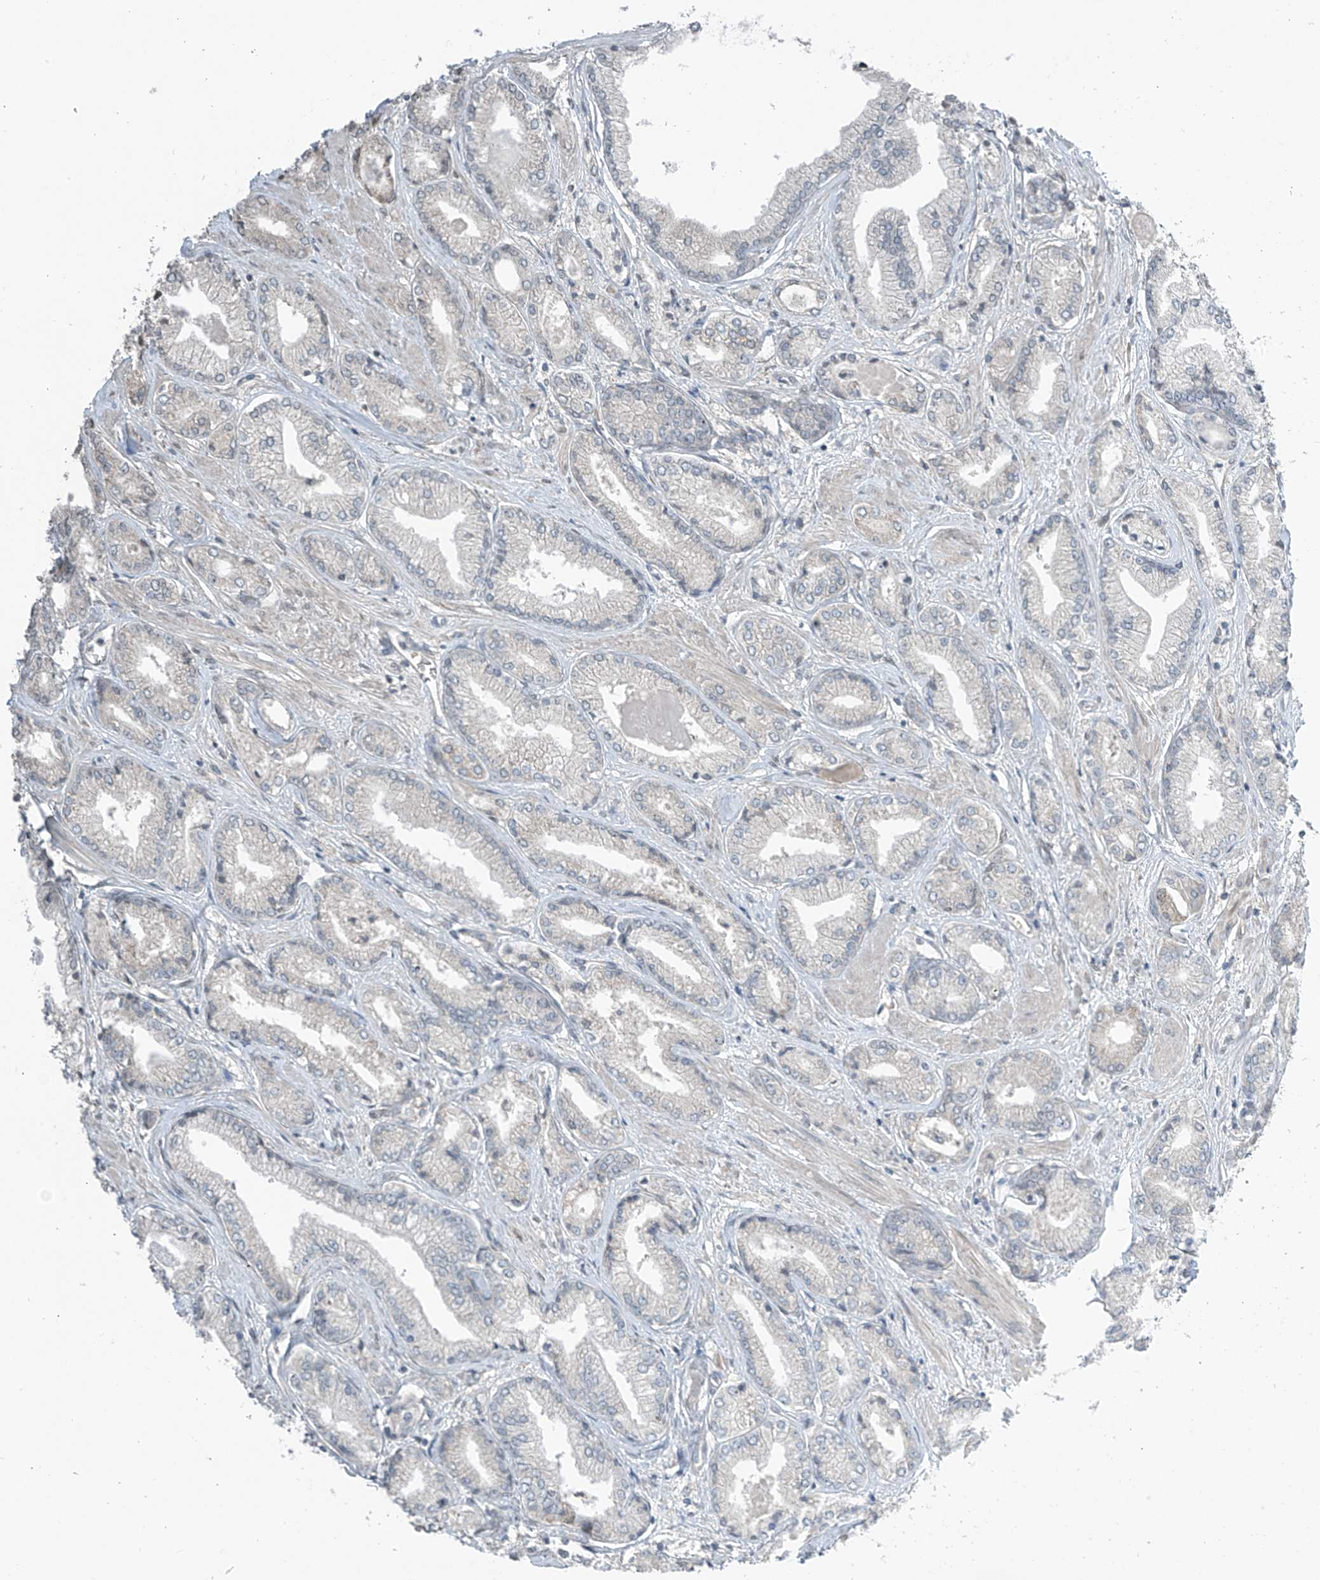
{"staining": {"intensity": "negative", "quantity": "none", "location": "none"}, "tissue": "prostate cancer", "cell_type": "Tumor cells", "image_type": "cancer", "snomed": [{"axis": "morphology", "description": "Adenocarcinoma, Low grade"}, {"axis": "topography", "description": "Prostate"}], "caption": "Tumor cells show no significant protein expression in prostate cancer.", "gene": "HOXA11", "patient": {"sex": "male", "age": 60}}